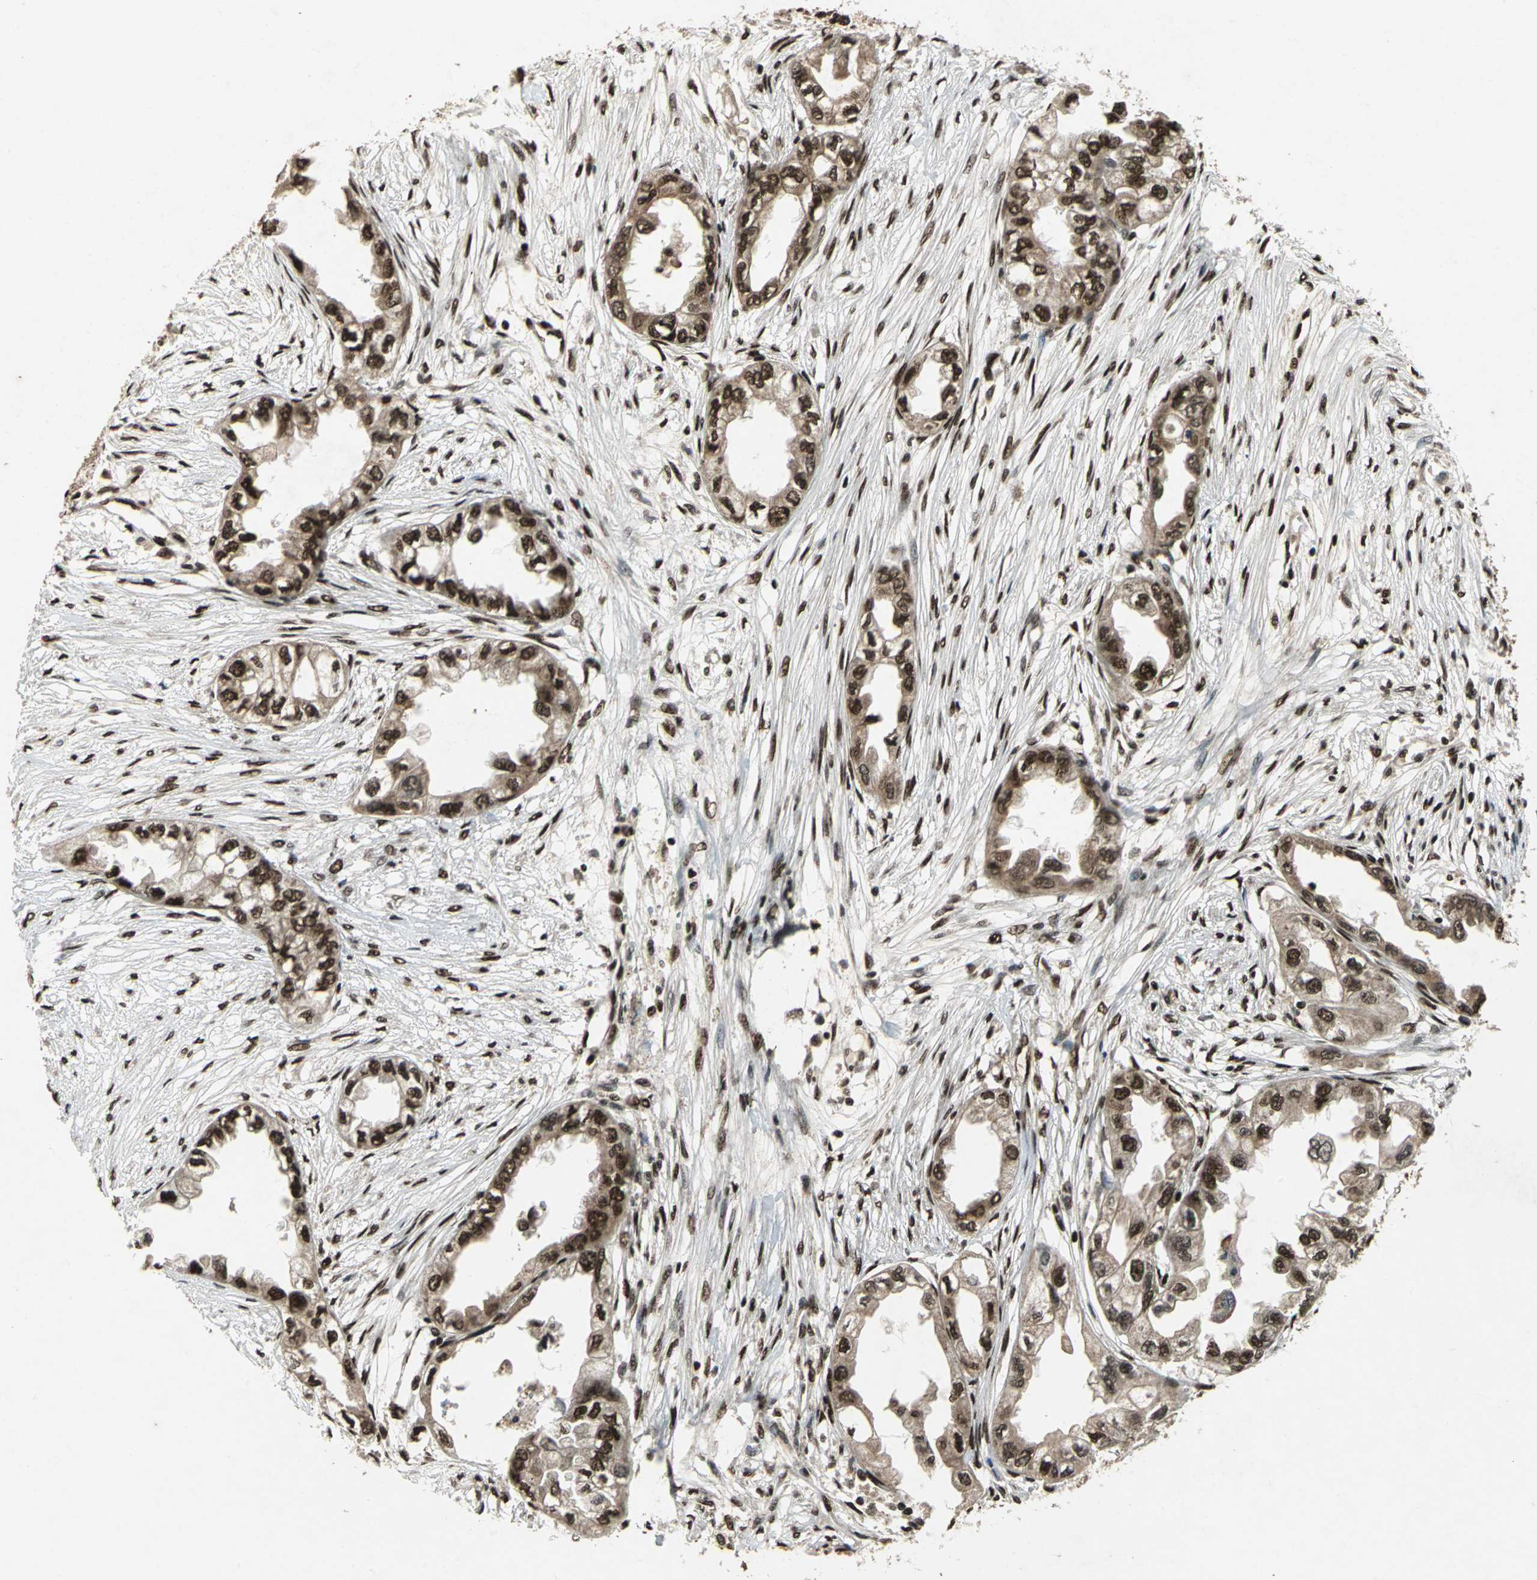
{"staining": {"intensity": "strong", "quantity": ">75%", "location": "nuclear"}, "tissue": "endometrial cancer", "cell_type": "Tumor cells", "image_type": "cancer", "snomed": [{"axis": "morphology", "description": "Adenocarcinoma, NOS"}, {"axis": "topography", "description": "Endometrium"}], "caption": "Immunohistochemistry (IHC) (DAB) staining of endometrial cancer (adenocarcinoma) displays strong nuclear protein staining in about >75% of tumor cells.", "gene": "MTA2", "patient": {"sex": "female", "age": 67}}